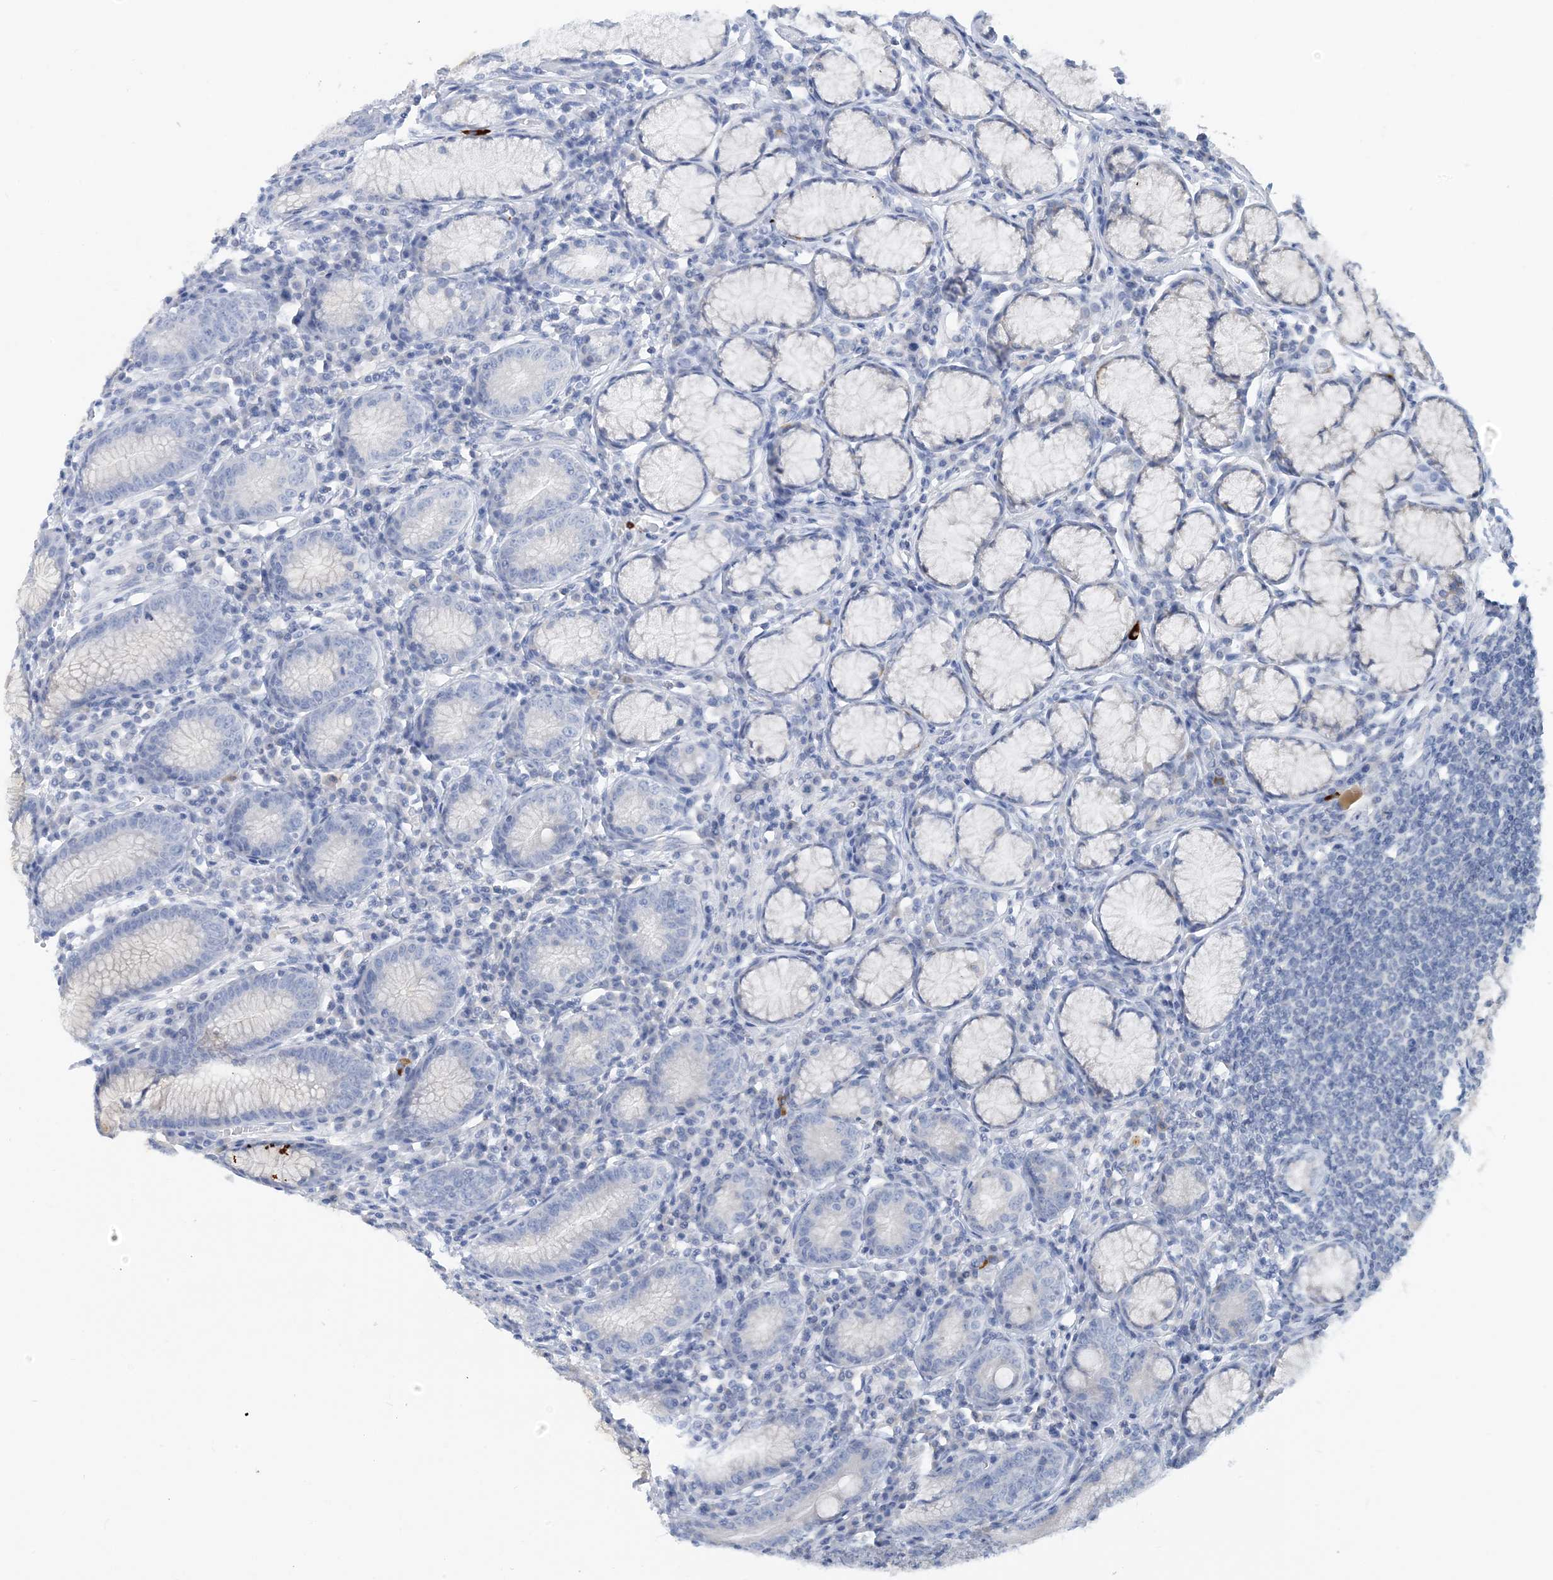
{"staining": {"intensity": "weak", "quantity": "<25%", "location": "cytoplasmic/membranous"}, "tissue": "stomach", "cell_type": "Glandular cells", "image_type": "normal", "snomed": [{"axis": "morphology", "description": "Normal tissue, NOS"}, {"axis": "topography", "description": "Stomach"}], "caption": "Immunohistochemistry (IHC) micrograph of unremarkable stomach: human stomach stained with DAB demonstrates no significant protein expression in glandular cells. (DAB (3,3'-diaminobenzidine) immunohistochemistry visualized using brightfield microscopy, high magnification).", "gene": "ZCCHC12", "patient": {"sex": "male", "age": 55}}